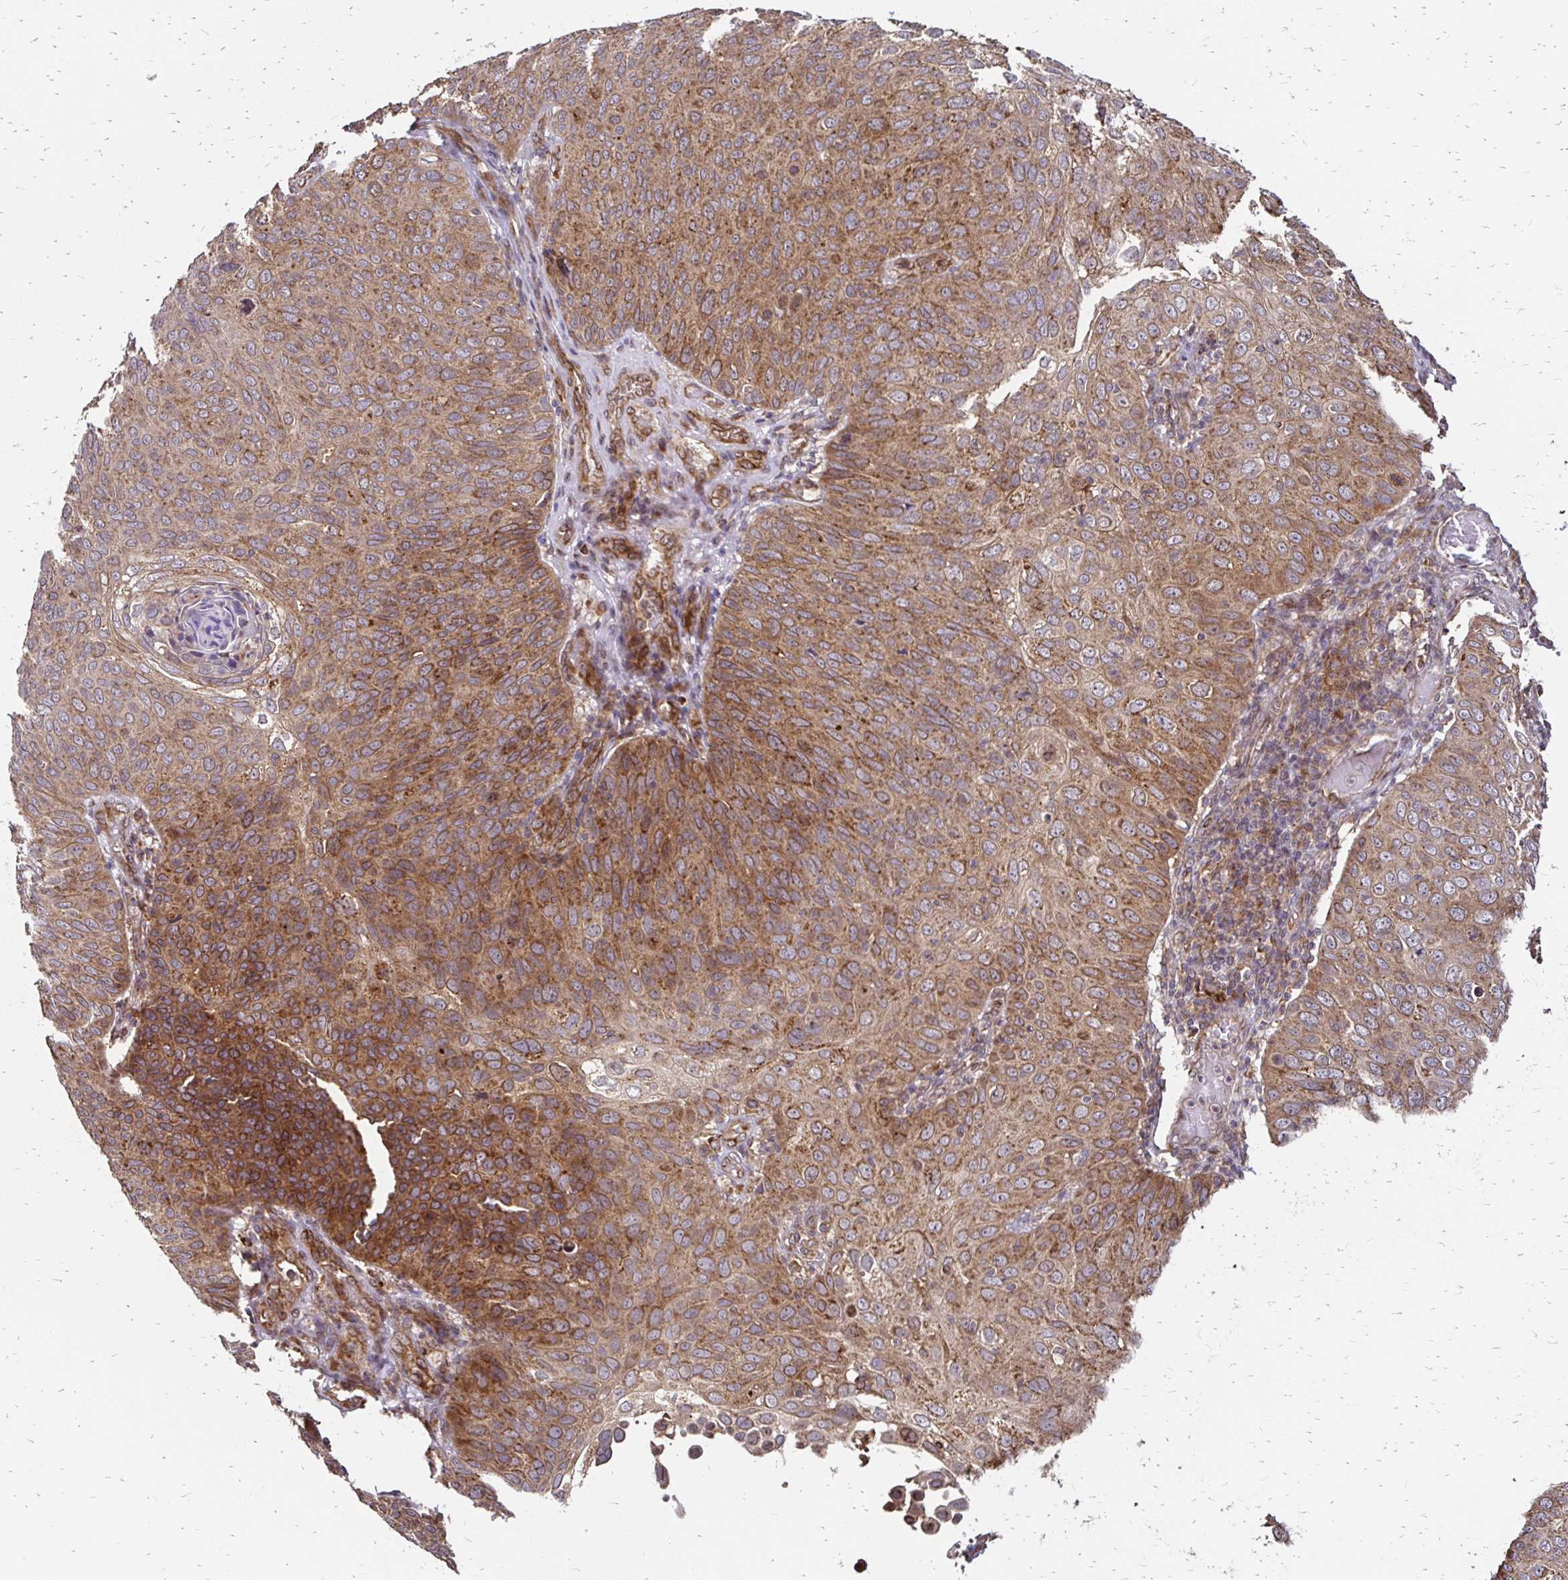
{"staining": {"intensity": "moderate", "quantity": ">75%", "location": "cytoplasmic/membranous"}, "tissue": "skin cancer", "cell_type": "Tumor cells", "image_type": "cancer", "snomed": [{"axis": "morphology", "description": "Squamous cell carcinoma, NOS"}, {"axis": "topography", "description": "Skin"}], "caption": "Protein positivity by IHC shows moderate cytoplasmic/membranous expression in approximately >75% of tumor cells in squamous cell carcinoma (skin).", "gene": "ZW10", "patient": {"sex": "male", "age": 87}}